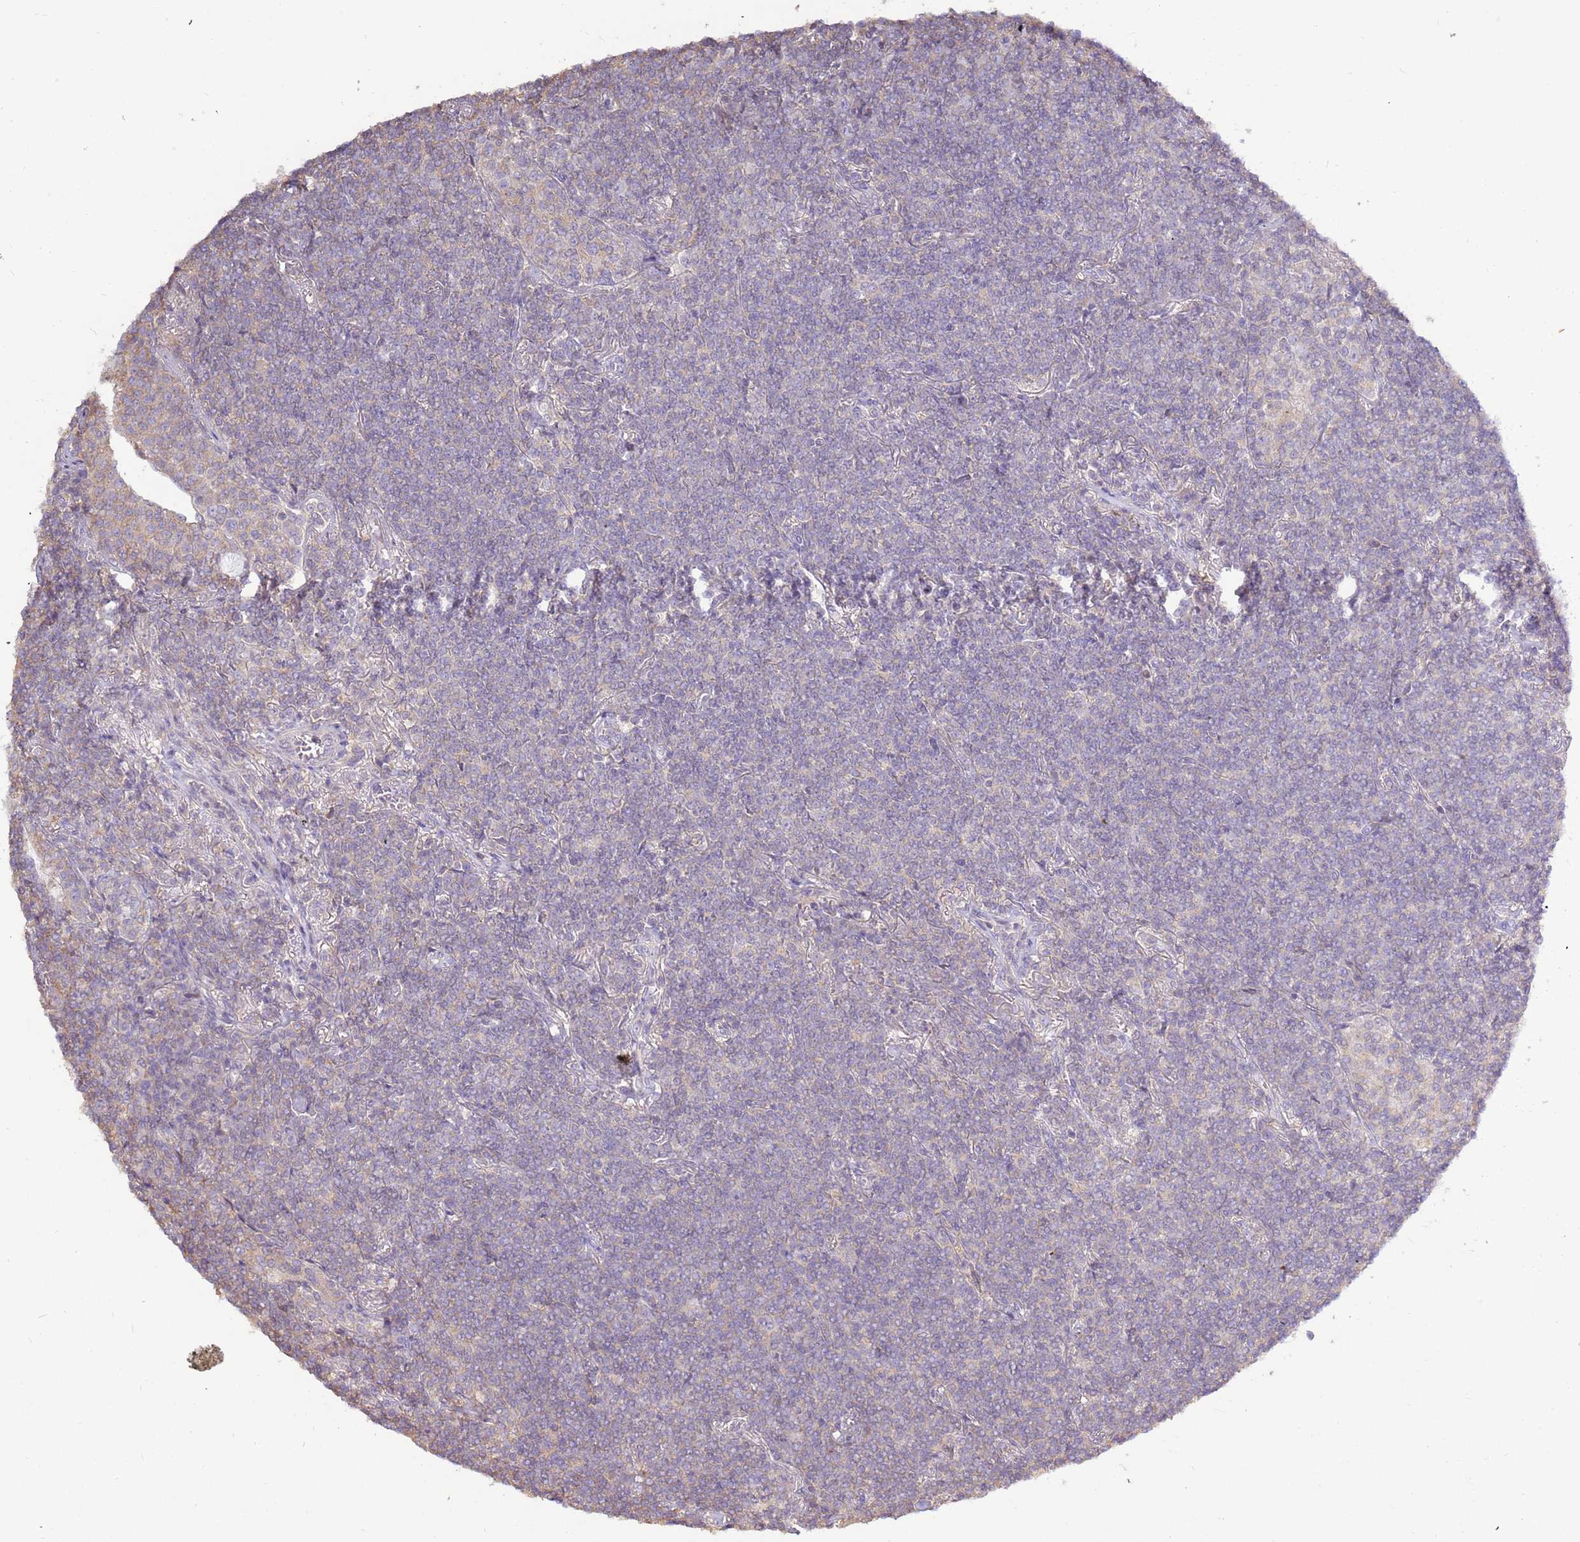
{"staining": {"intensity": "negative", "quantity": "none", "location": "none"}, "tissue": "lymphoma", "cell_type": "Tumor cells", "image_type": "cancer", "snomed": [{"axis": "morphology", "description": "Malignant lymphoma, non-Hodgkin's type, Low grade"}, {"axis": "topography", "description": "Lung"}], "caption": "DAB (3,3'-diaminobenzidine) immunohistochemical staining of human lymphoma shows no significant expression in tumor cells. Brightfield microscopy of immunohistochemistry (IHC) stained with DAB (brown) and hematoxylin (blue), captured at high magnification.", "gene": "EVA1B", "patient": {"sex": "female", "age": 71}}